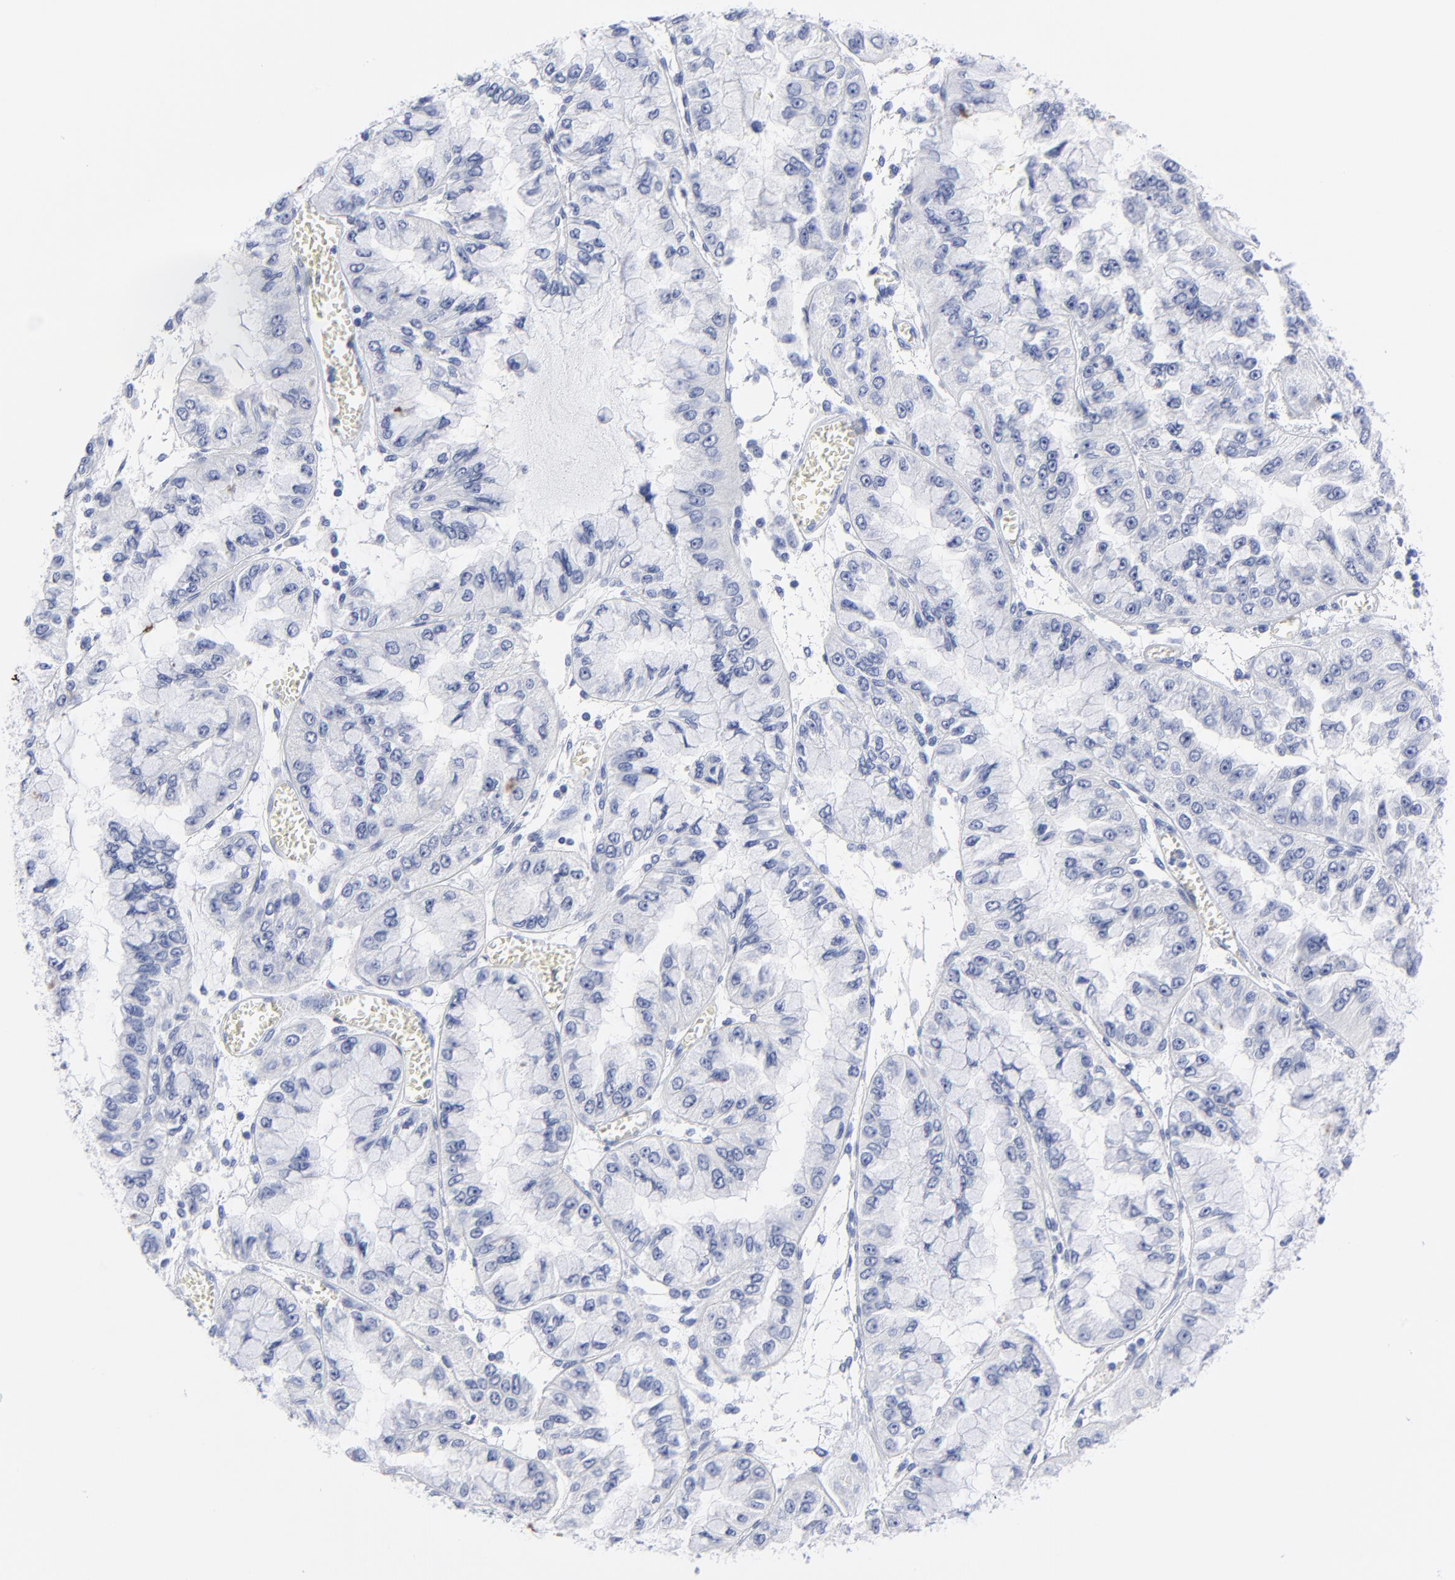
{"staining": {"intensity": "negative", "quantity": "none", "location": "none"}, "tissue": "liver cancer", "cell_type": "Tumor cells", "image_type": "cancer", "snomed": [{"axis": "morphology", "description": "Cholangiocarcinoma"}, {"axis": "topography", "description": "Liver"}], "caption": "DAB (3,3'-diaminobenzidine) immunohistochemical staining of human liver cancer reveals no significant positivity in tumor cells.", "gene": "ACY1", "patient": {"sex": "female", "age": 79}}